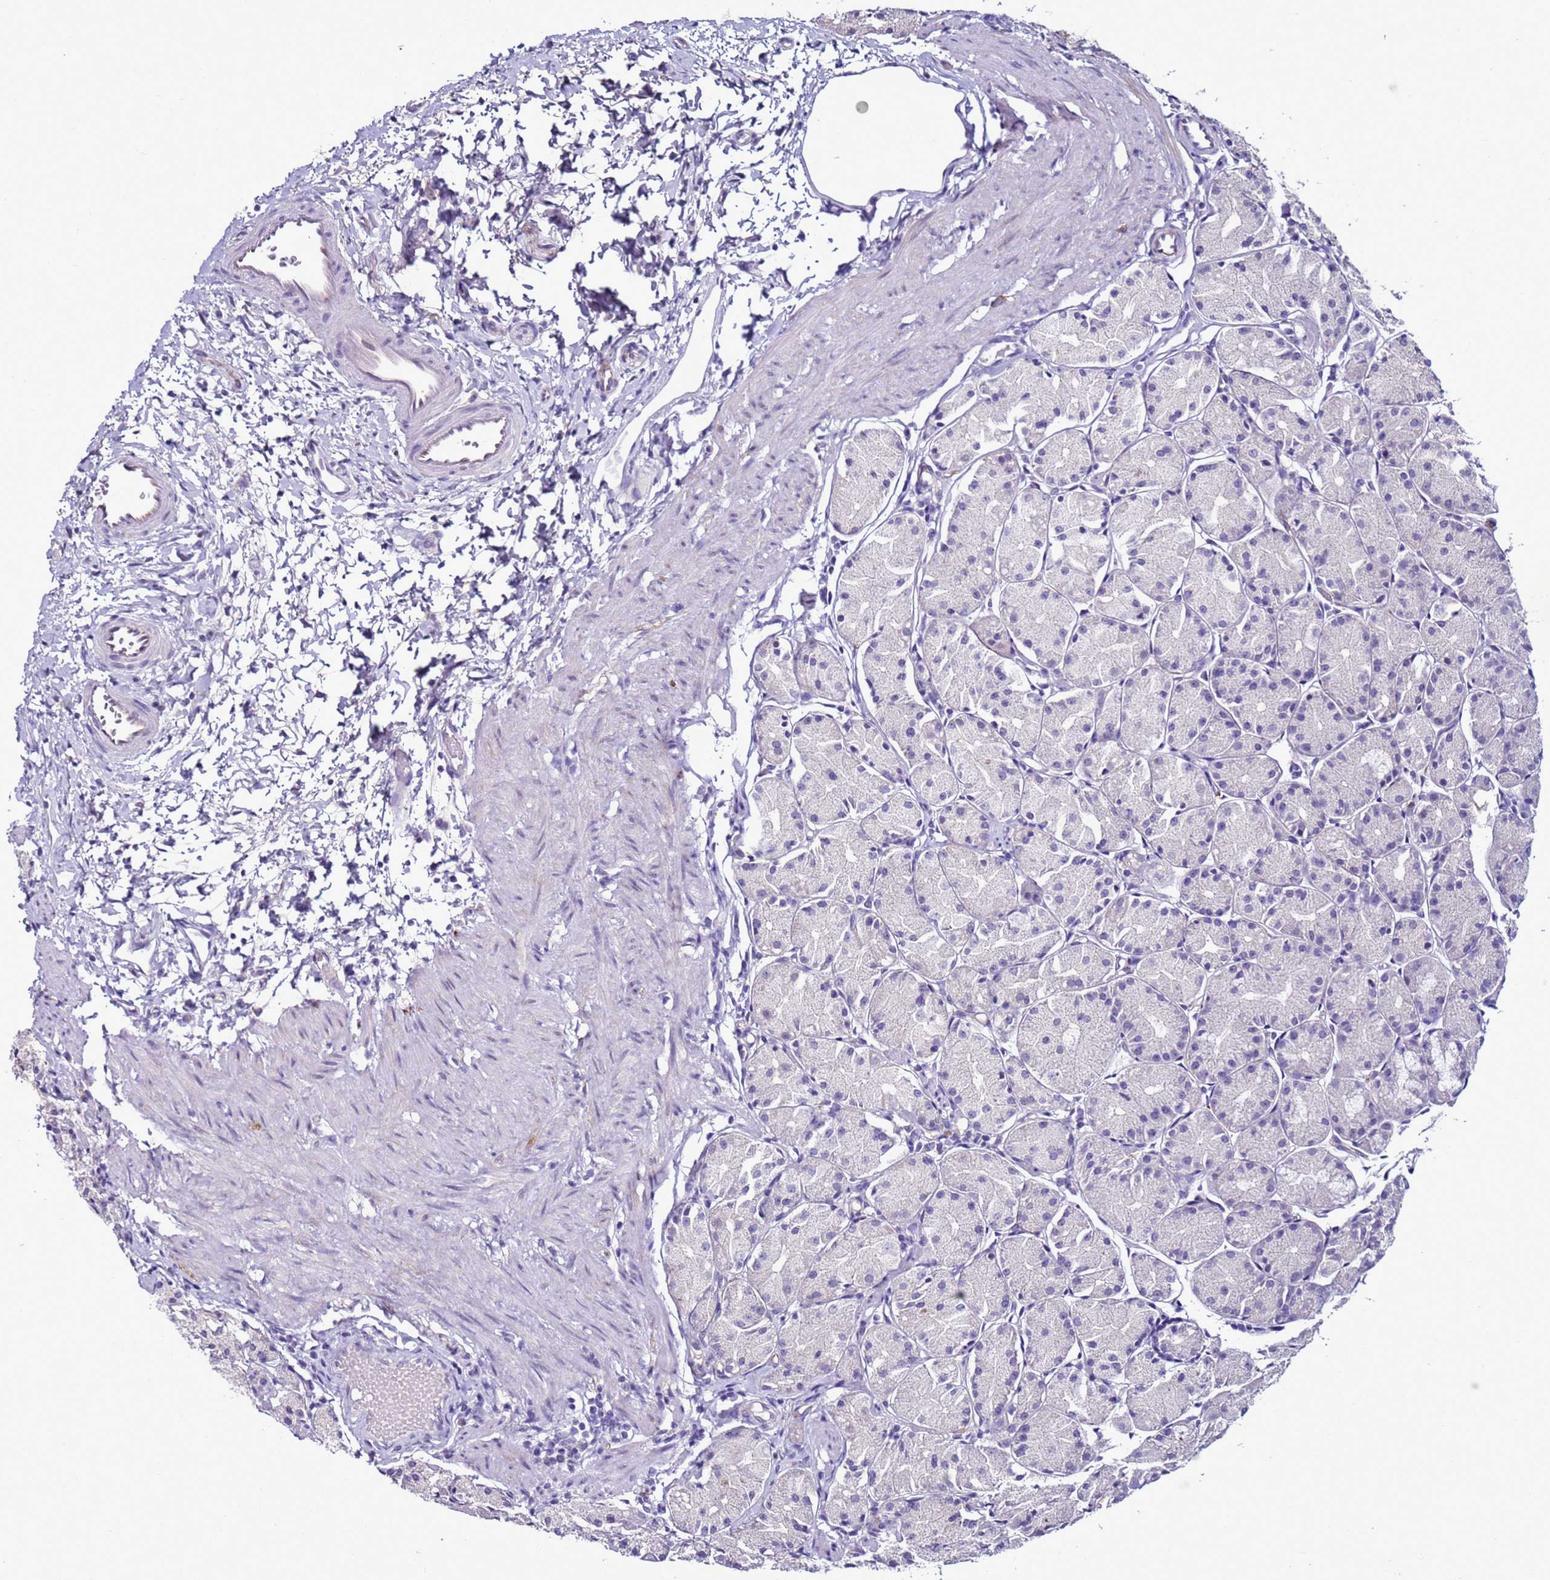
{"staining": {"intensity": "negative", "quantity": "none", "location": "none"}, "tissue": "stomach", "cell_type": "Glandular cells", "image_type": "normal", "snomed": [{"axis": "morphology", "description": "Normal tissue, NOS"}, {"axis": "topography", "description": "Stomach, upper"}], "caption": "An image of stomach stained for a protein displays no brown staining in glandular cells.", "gene": "LRRC10B", "patient": {"sex": "male", "age": 47}}